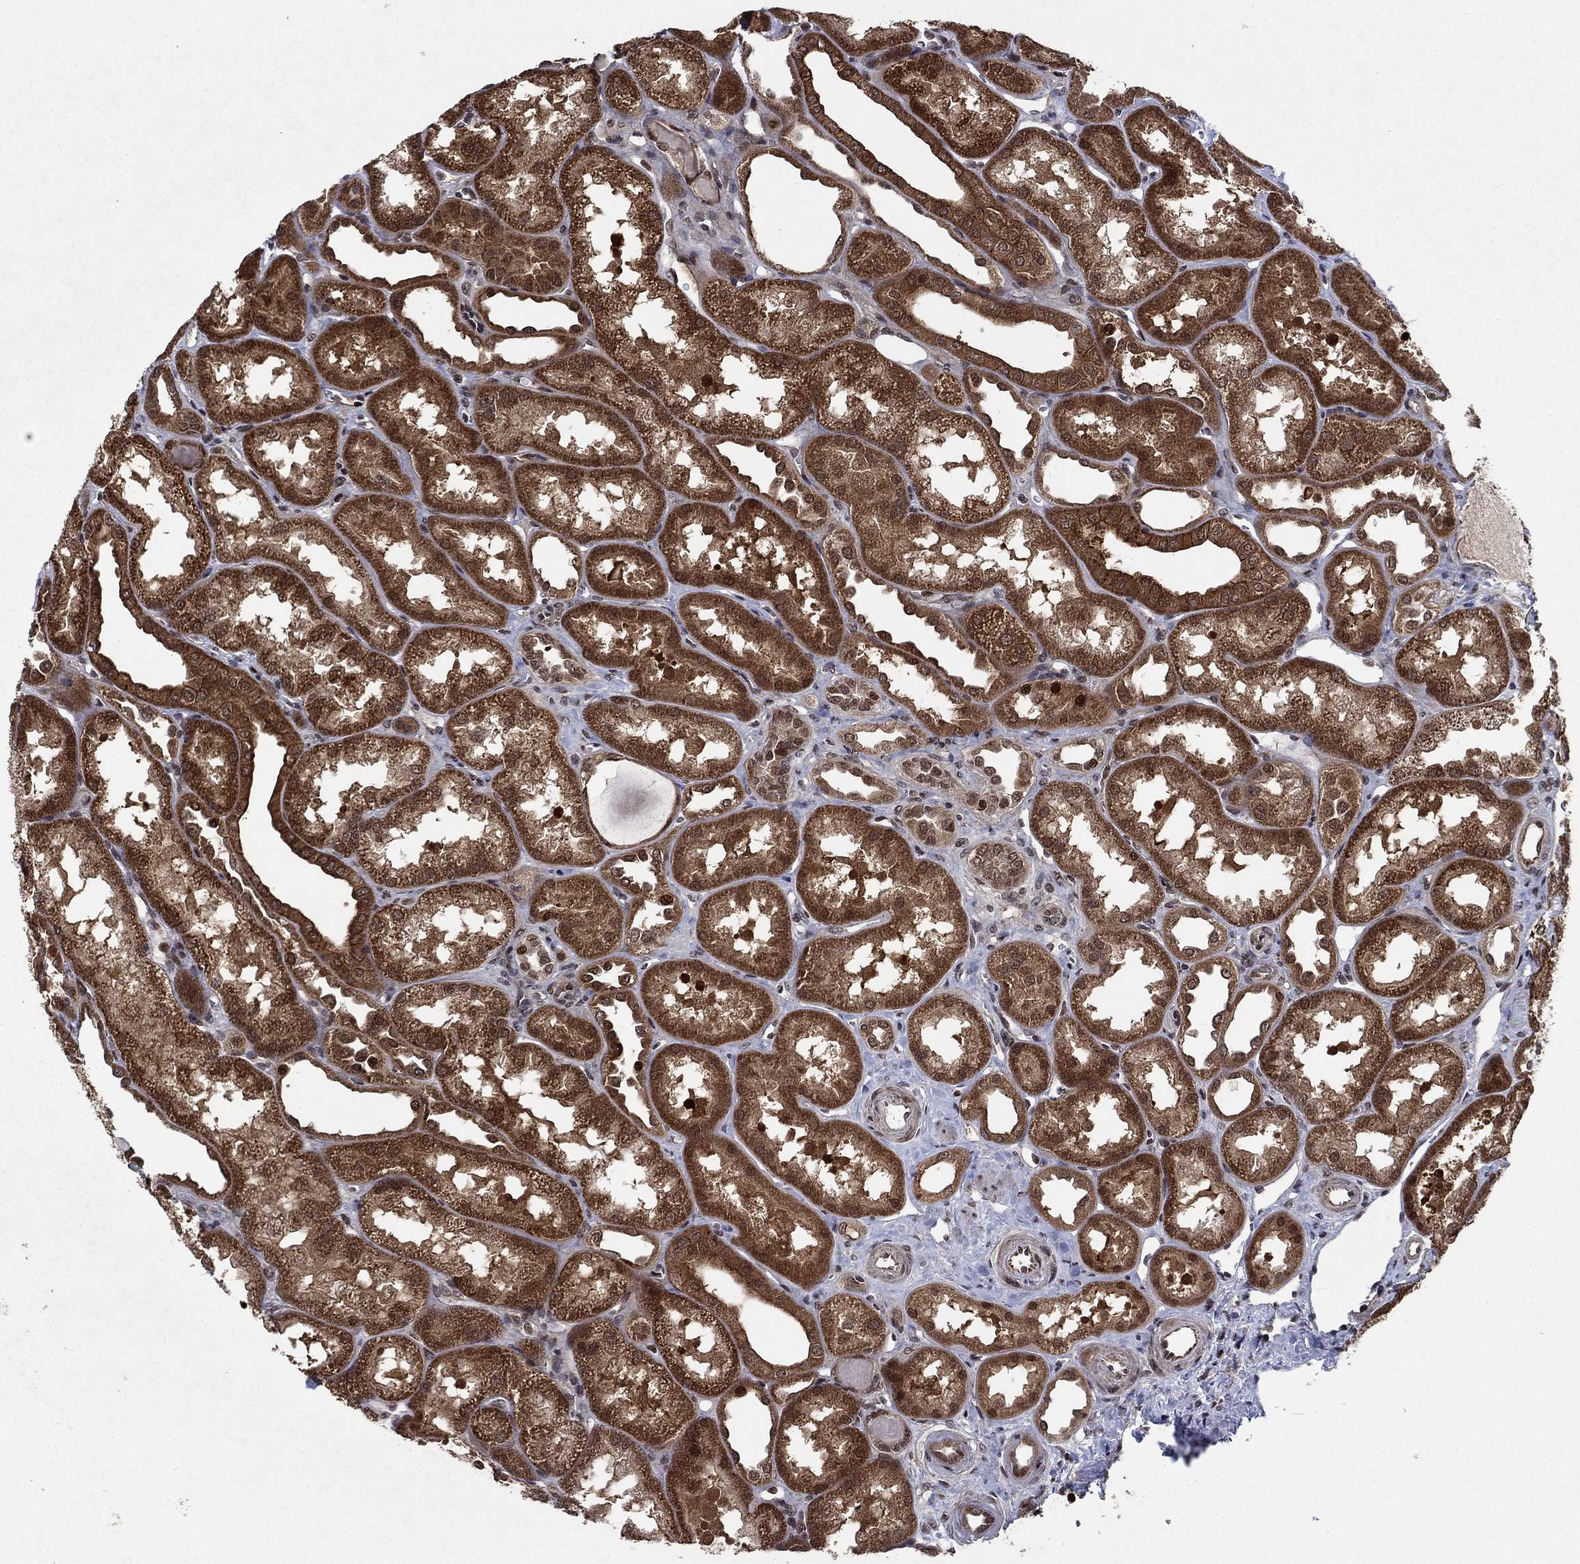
{"staining": {"intensity": "moderate", "quantity": "<25%", "location": "nuclear"}, "tissue": "kidney", "cell_type": "Cells in glomeruli", "image_type": "normal", "snomed": [{"axis": "morphology", "description": "Normal tissue, NOS"}, {"axis": "topography", "description": "Kidney"}], "caption": "IHC photomicrograph of normal kidney: kidney stained using immunohistochemistry shows low levels of moderate protein expression localized specifically in the nuclear of cells in glomeruli, appearing as a nuclear brown color.", "gene": "PRICKLE4", "patient": {"sex": "male", "age": 61}}